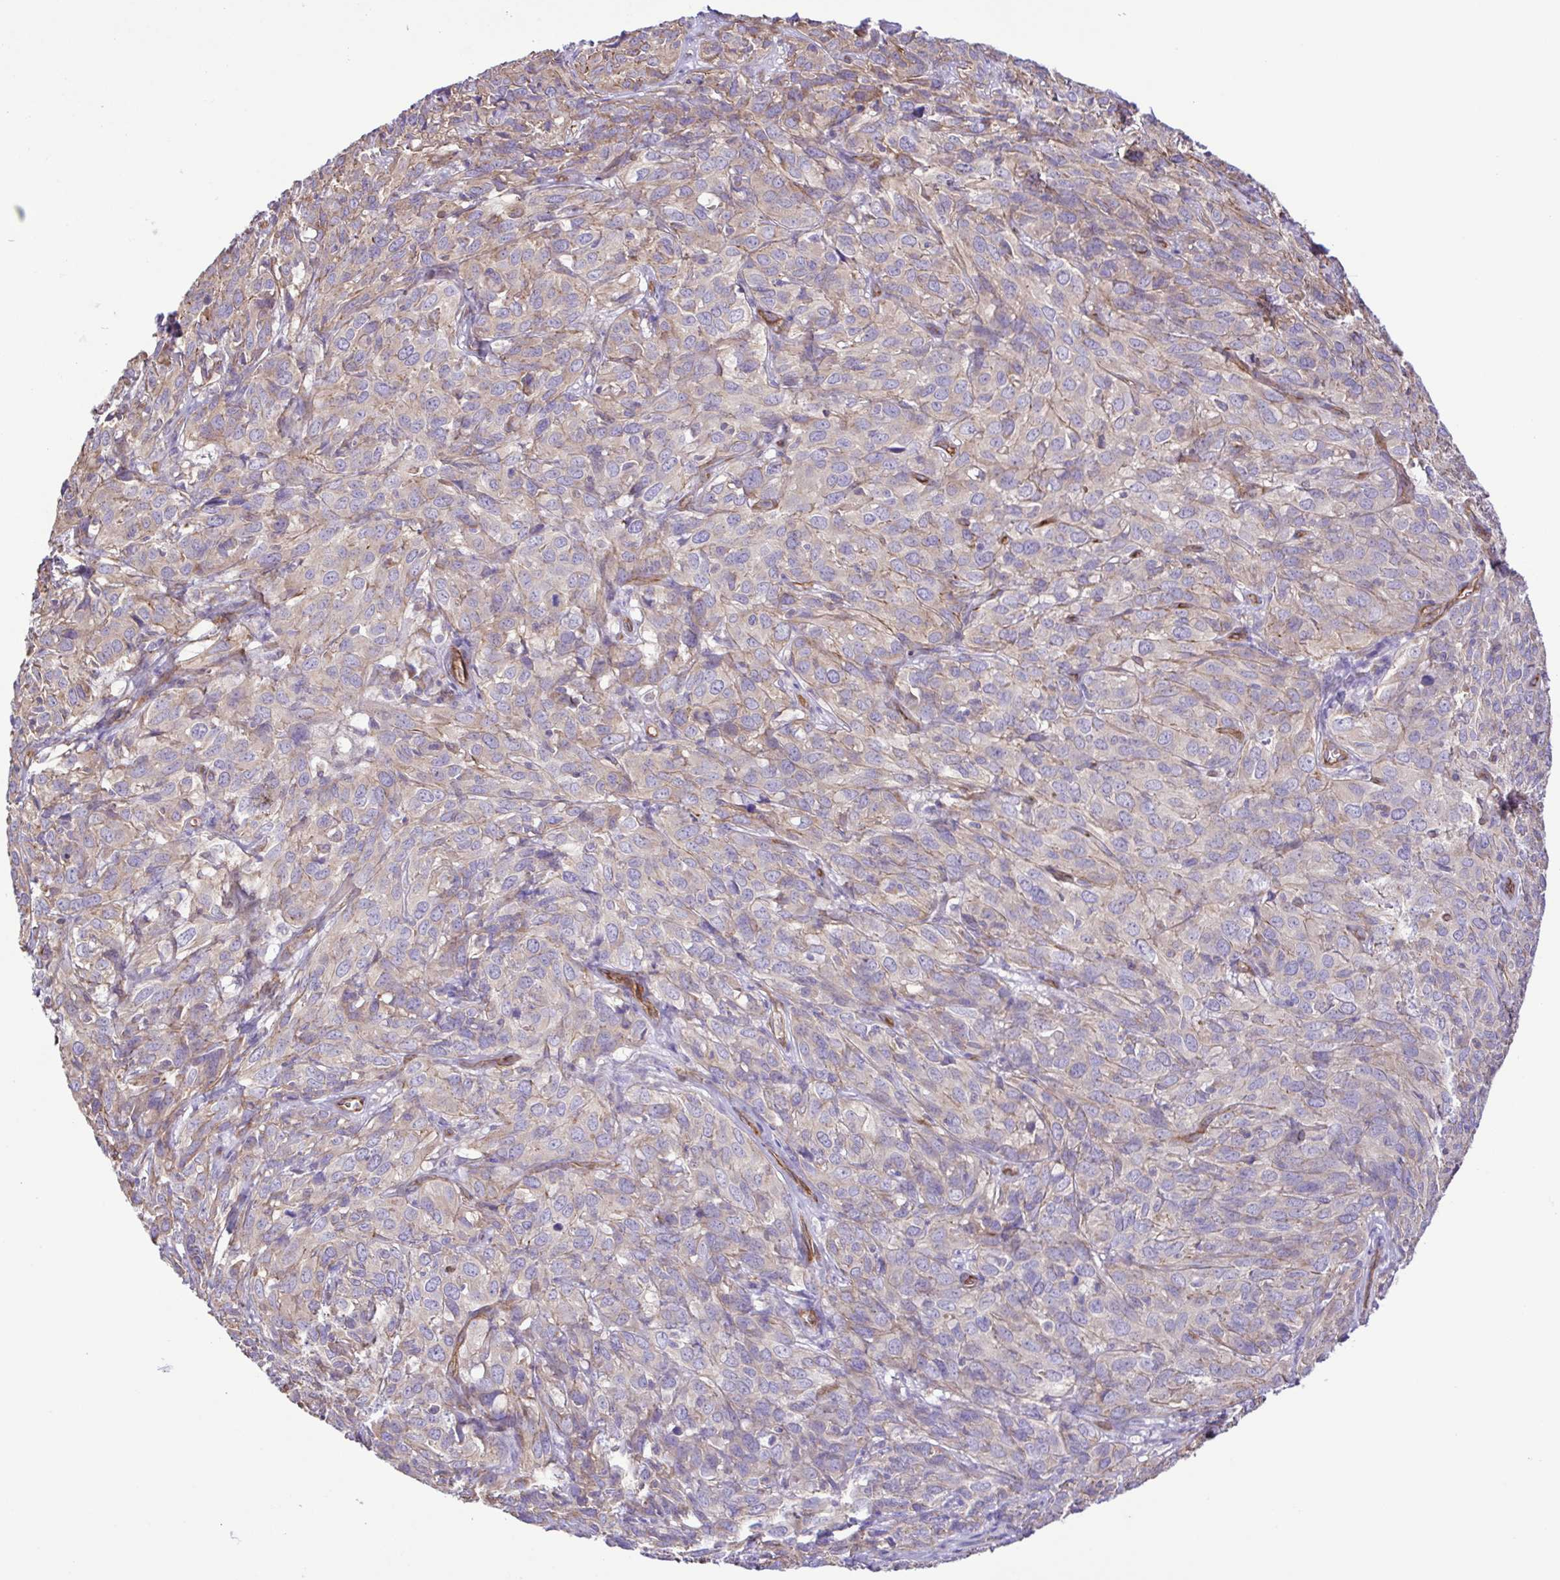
{"staining": {"intensity": "weak", "quantity": "<25%", "location": "cytoplasmic/membranous"}, "tissue": "cervical cancer", "cell_type": "Tumor cells", "image_type": "cancer", "snomed": [{"axis": "morphology", "description": "Squamous cell carcinoma, NOS"}, {"axis": "topography", "description": "Cervix"}], "caption": "The image demonstrates no significant staining in tumor cells of cervical cancer. Nuclei are stained in blue.", "gene": "FLT1", "patient": {"sex": "female", "age": 51}}